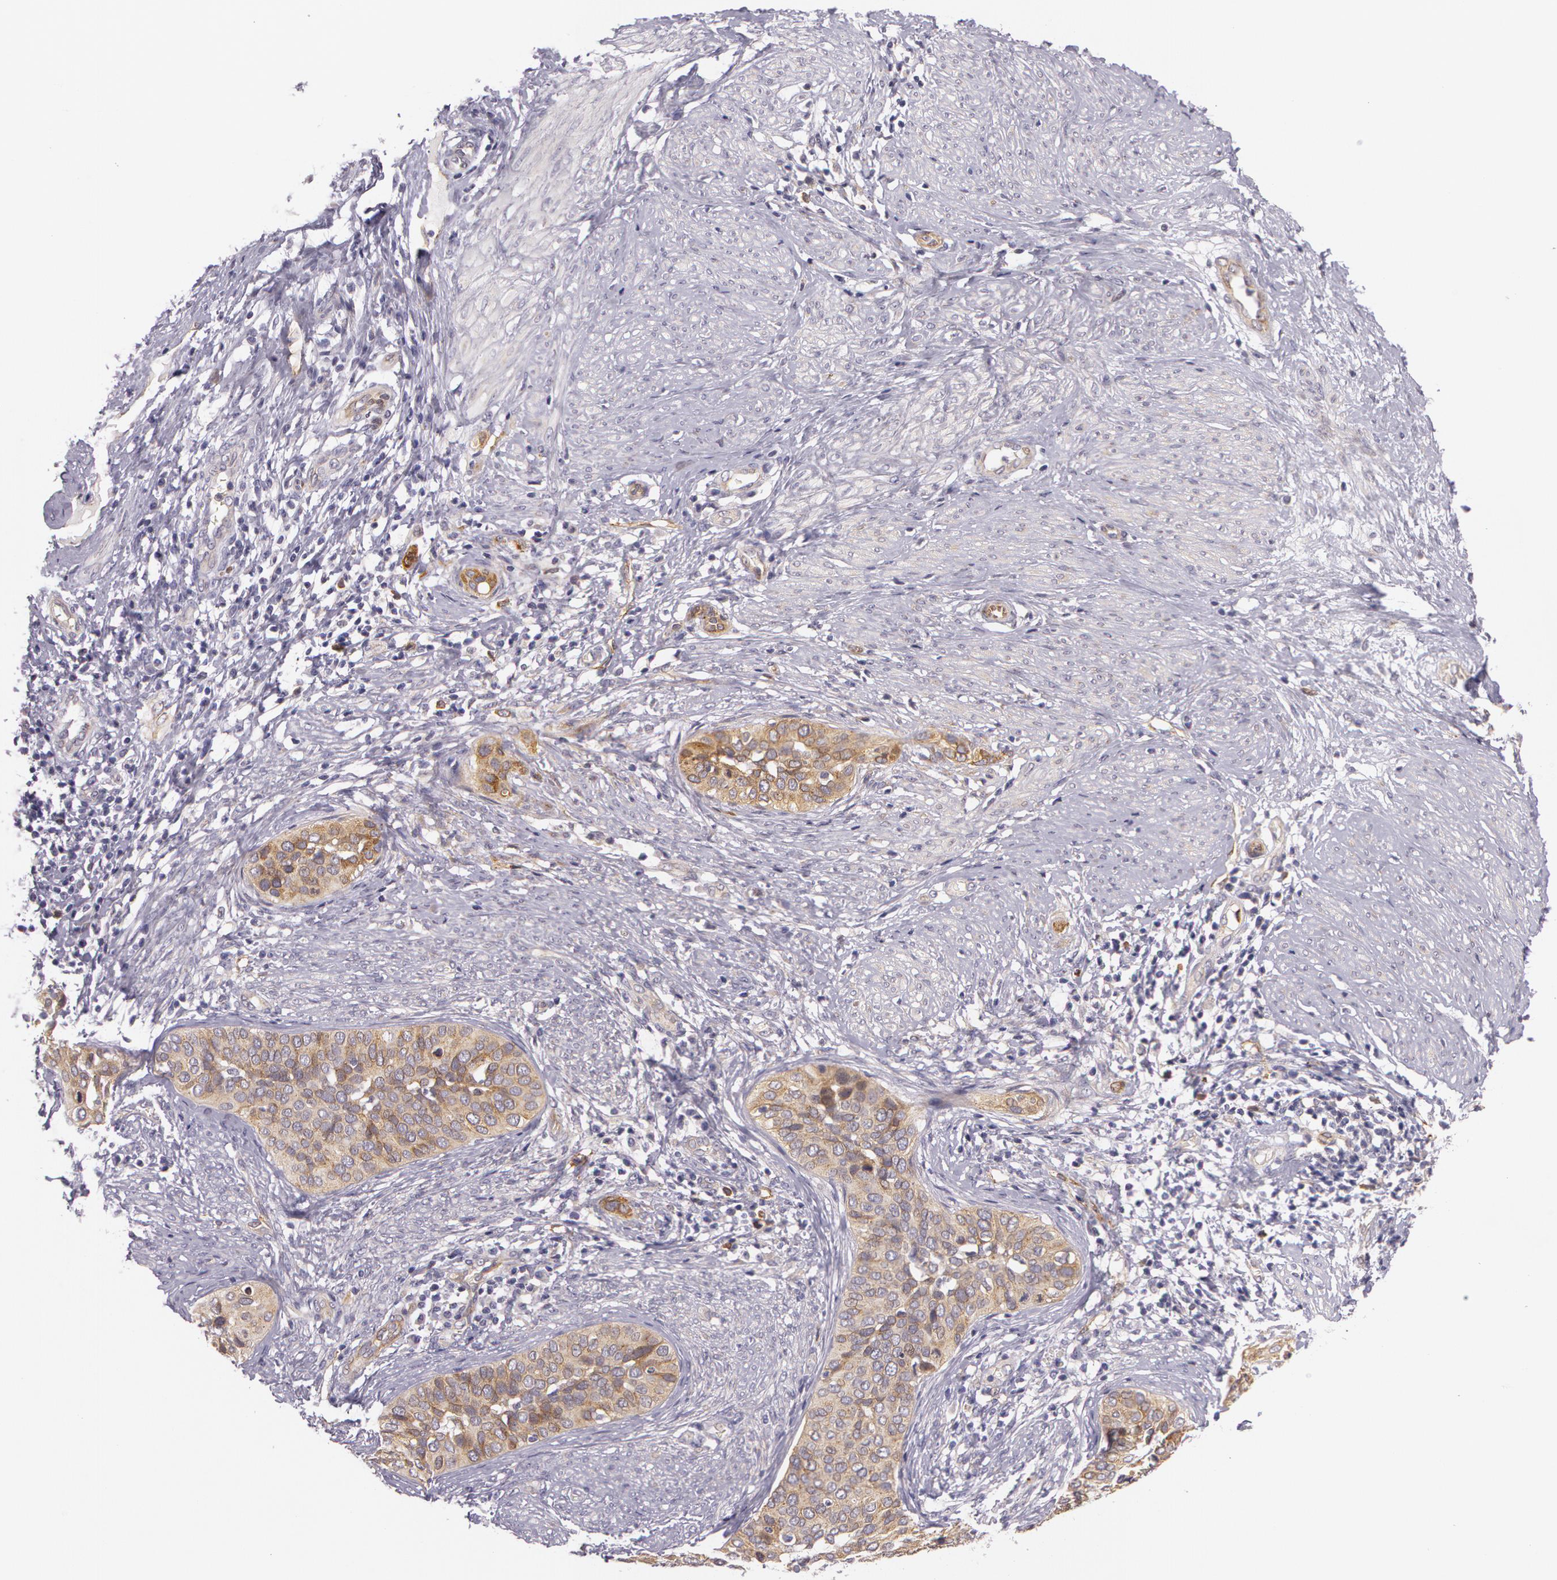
{"staining": {"intensity": "moderate", "quantity": ">75%", "location": "cytoplasmic/membranous"}, "tissue": "cervical cancer", "cell_type": "Tumor cells", "image_type": "cancer", "snomed": [{"axis": "morphology", "description": "Squamous cell carcinoma, NOS"}, {"axis": "topography", "description": "Cervix"}], "caption": "Immunohistochemistry (DAB (3,3'-diaminobenzidine)) staining of cervical squamous cell carcinoma reveals moderate cytoplasmic/membranous protein expression in about >75% of tumor cells.", "gene": "APP", "patient": {"sex": "female", "age": 31}}